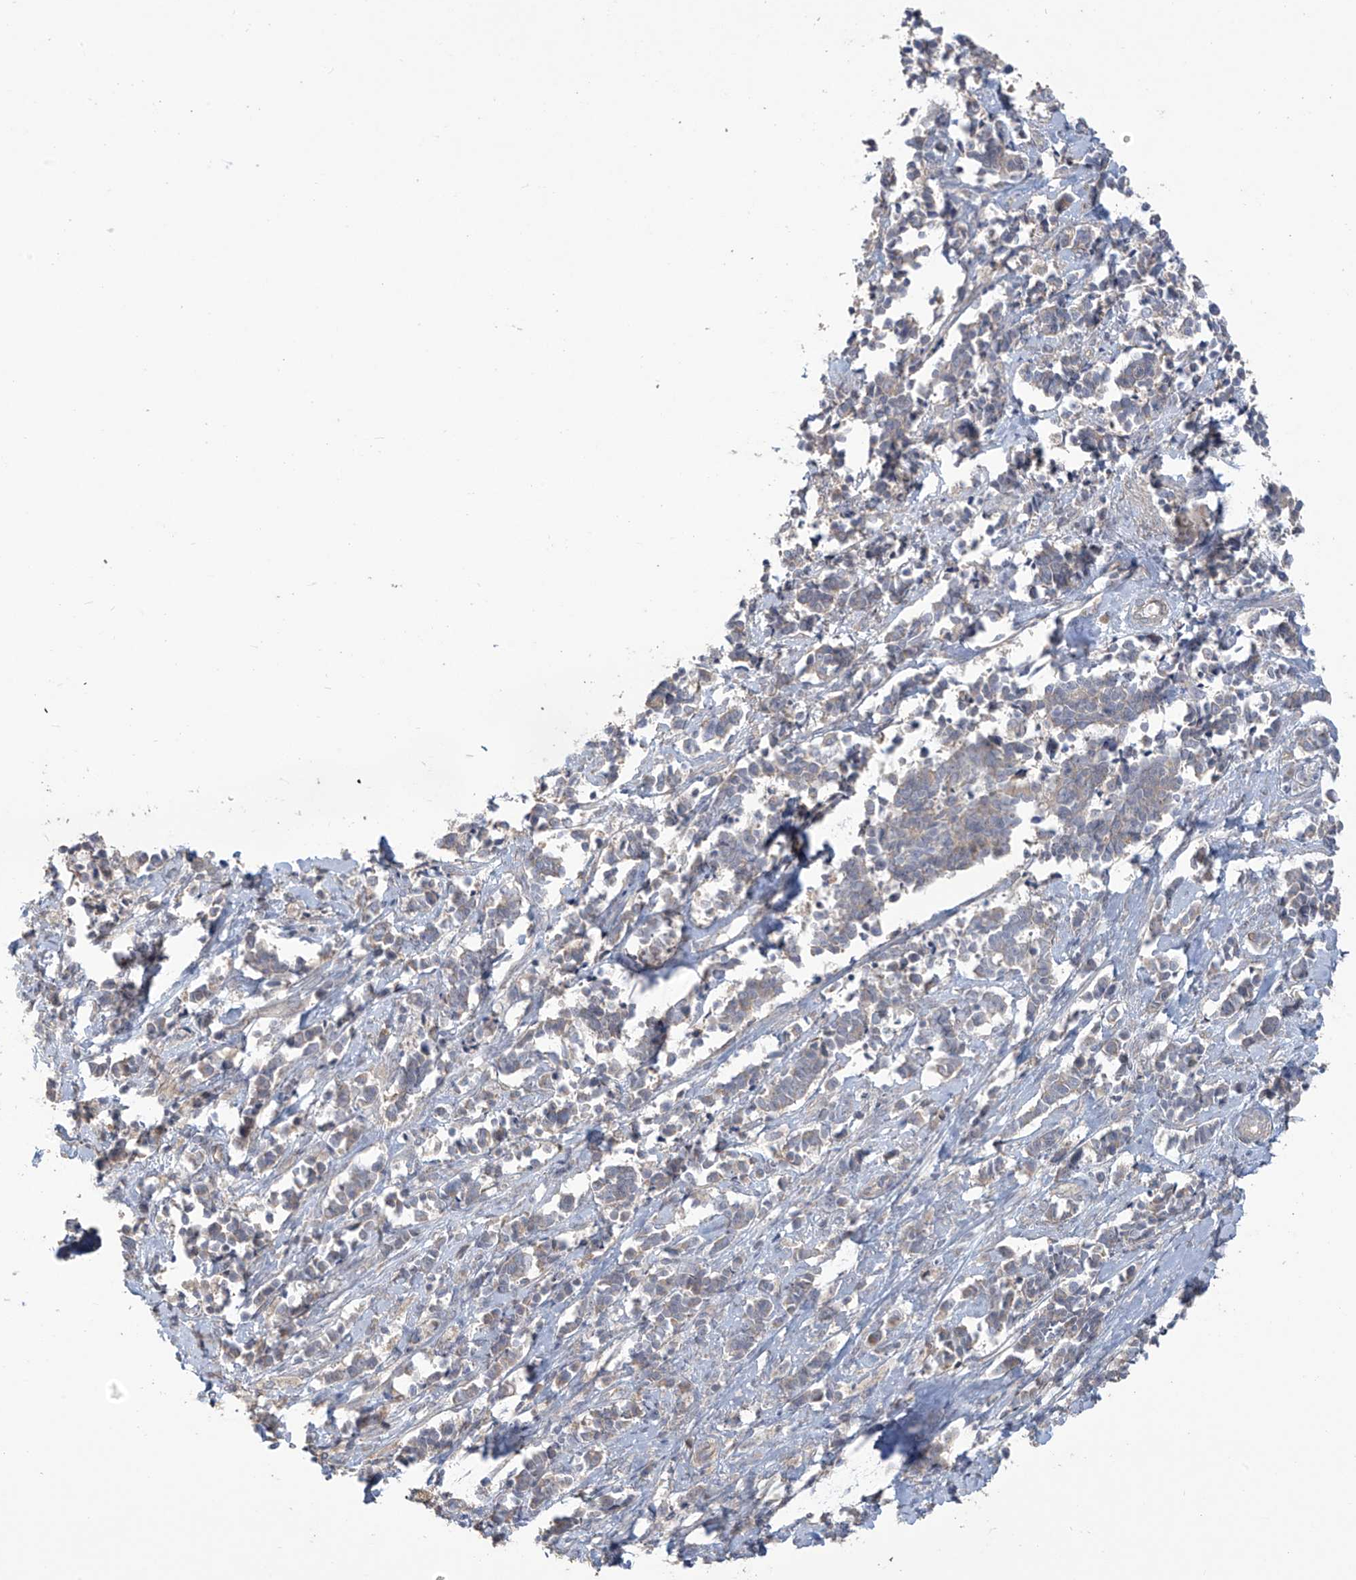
{"staining": {"intensity": "negative", "quantity": "none", "location": "none"}, "tissue": "cervical cancer", "cell_type": "Tumor cells", "image_type": "cancer", "snomed": [{"axis": "morphology", "description": "Normal tissue, NOS"}, {"axis": "morphology", "description": "Squamous cell carcinoma, NOS"}, {"axis": "topography", "description": "Cervix"}], "caption": "This micrograph is of squamous cell carcinoma (cervical) stained with immunohistochemistry (IHC) to label a protein in brown with the nuclei are counter-stained blue. There is no expression in tumor cells. (Brightfield microscopy of DAB (3,3'-diaminobenzidine) IHC at high magnification).", "gene": "MAGIX", "patient": {"sex": "female", "age": 35}}